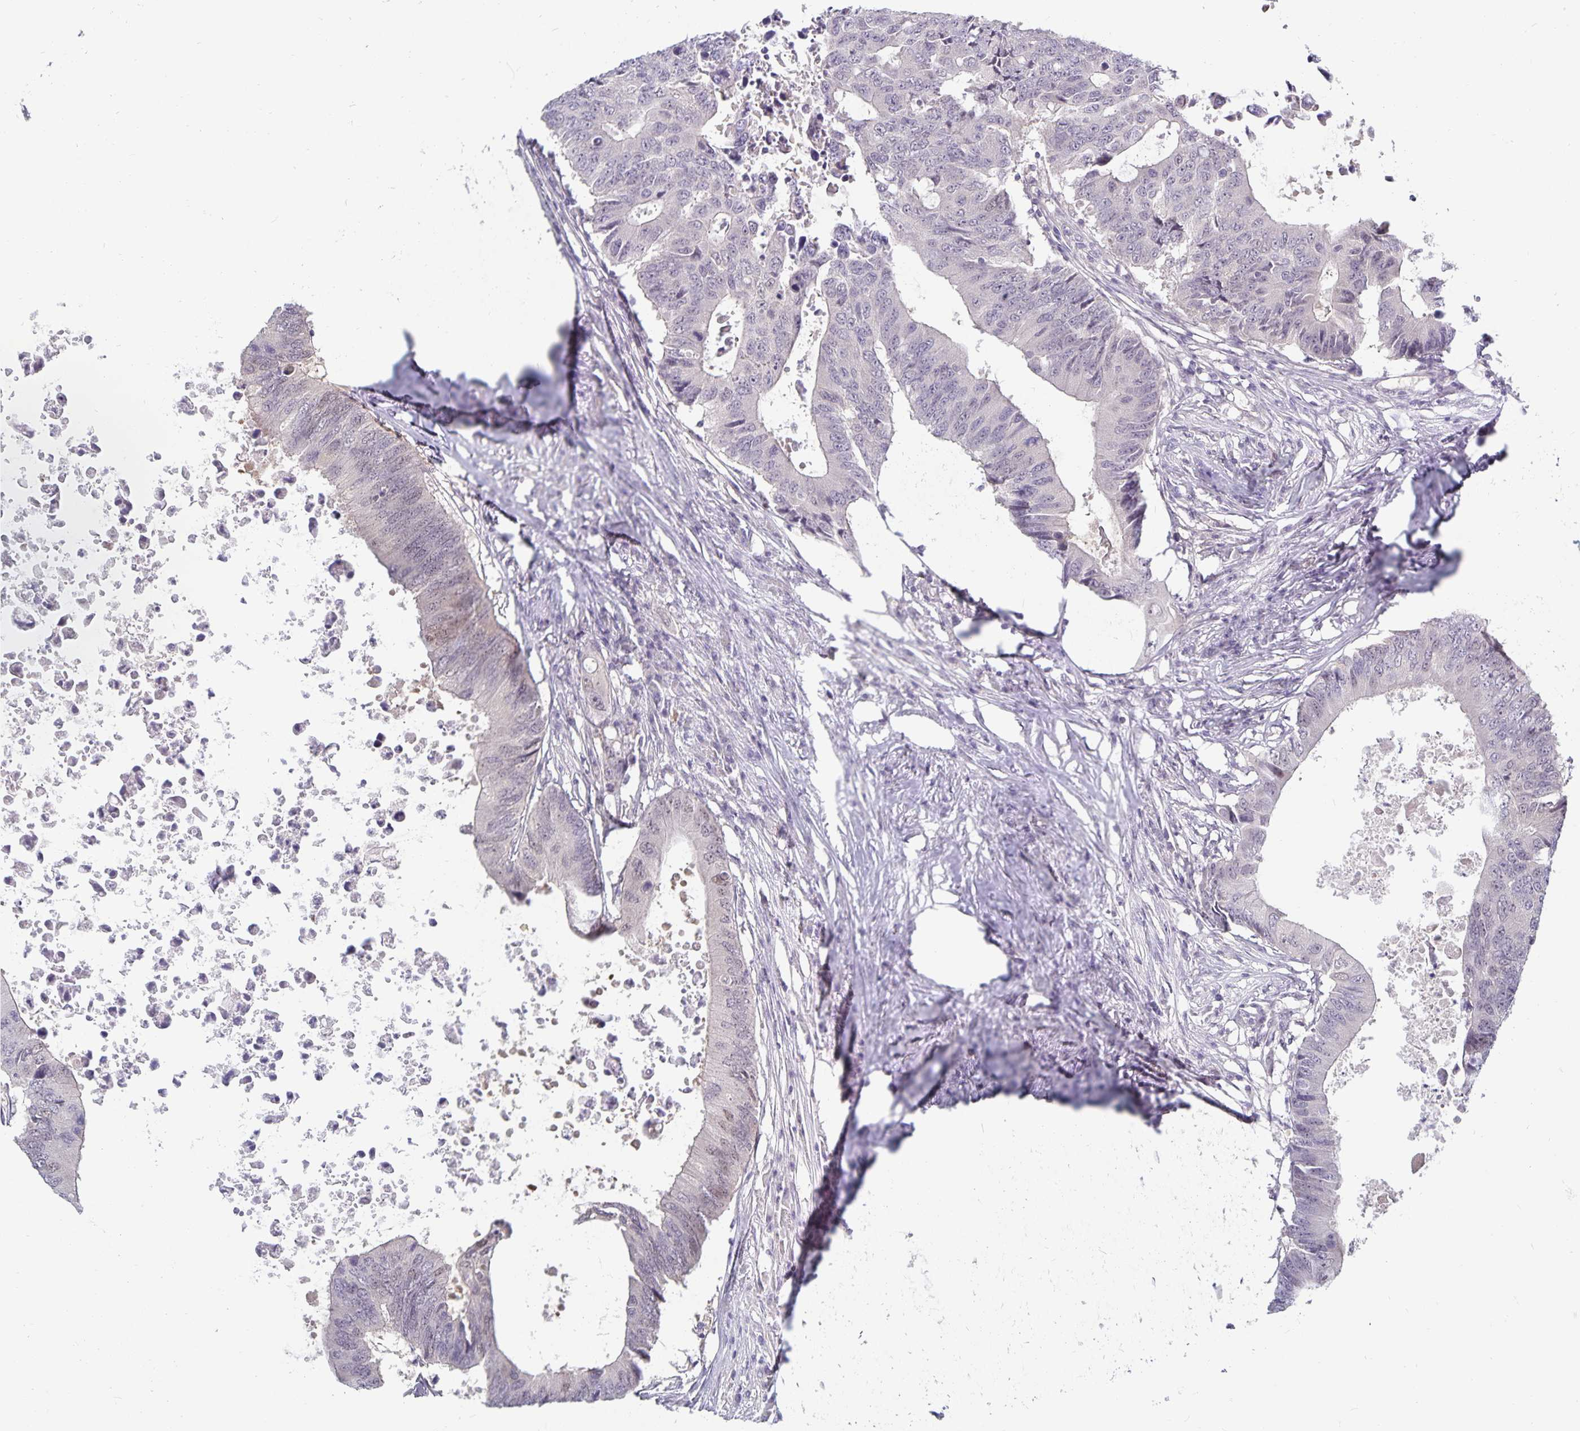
{"staining": {"intensity": "weak", "quantity": "<25%", "location": "cytoplasmic/membranous,nuclear"}, "tissue": "colorectal cancer", "cell_type": "Tumor cells", "image_type": "cancer", "snomed": [{"axis": "morphology", "description": "Adenocarcinoma, NOS"}, {"axis": "topography", "description": "Colon"}], "caption": "IHC of human colorectal cancer reveals no positivity in tumor cells.", "gene": "CDKN2B", "patient": {"sex": "male", "age": 71}}